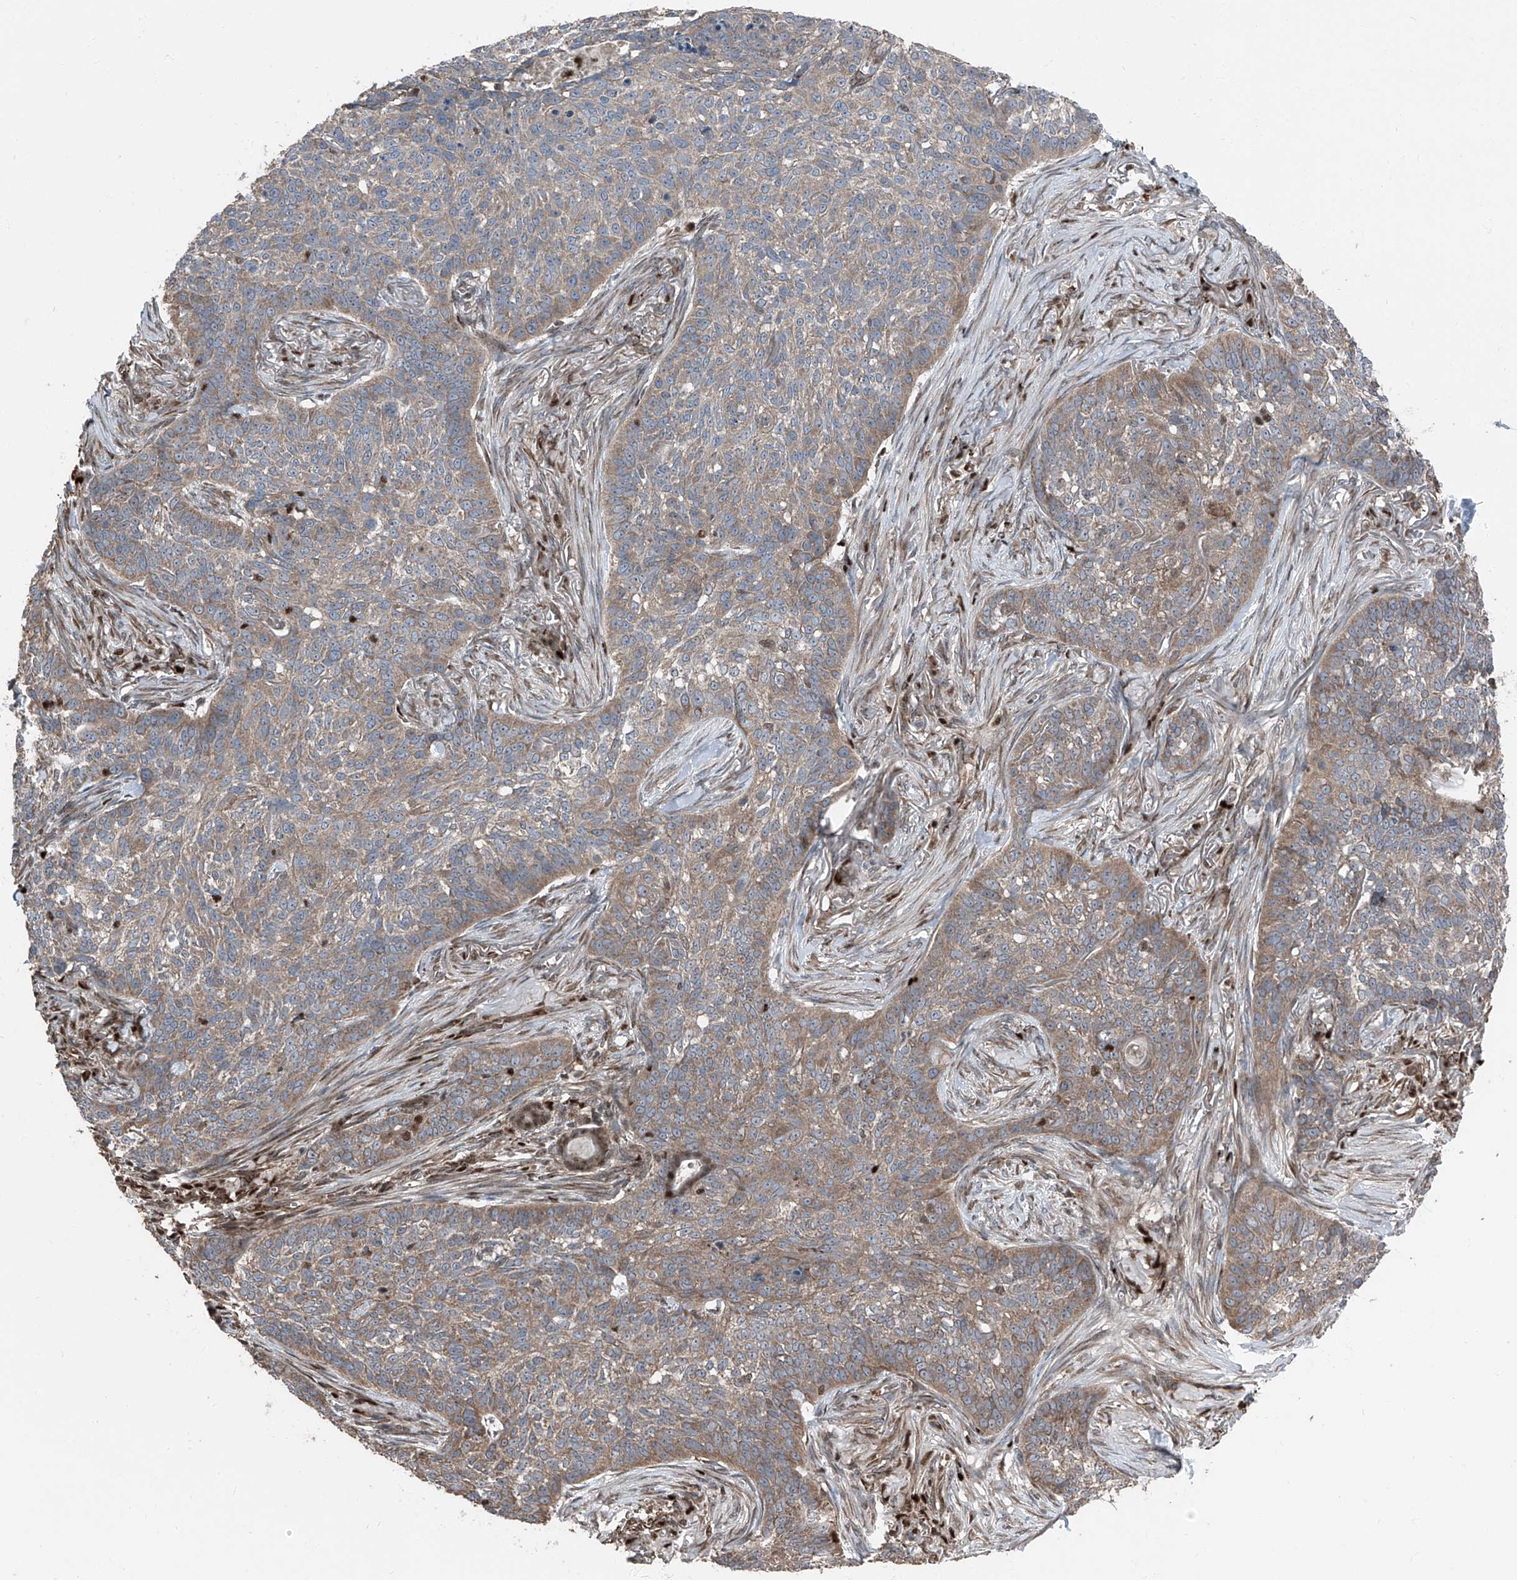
{"staining": {"intensity": "moderate", "quantity": ">75%", "location": "cytoplasmic/membranous"}, "tissue": "skin cancer", "cell_type": "Tumor cells", "image_type": "cancer", "snomed": [{"axis": "morphology", "description": "Basal cell carcinoma"}, {"axis": "topography", "description": "Skin"}], "caption": "Protein expression analysis of human skin cancer reveals moderate cytoplasmic/membranous expression in approximately >75% of tumor cells.", "gene": "FKBP5", "patient": {"sex": "male", "age": 85}}